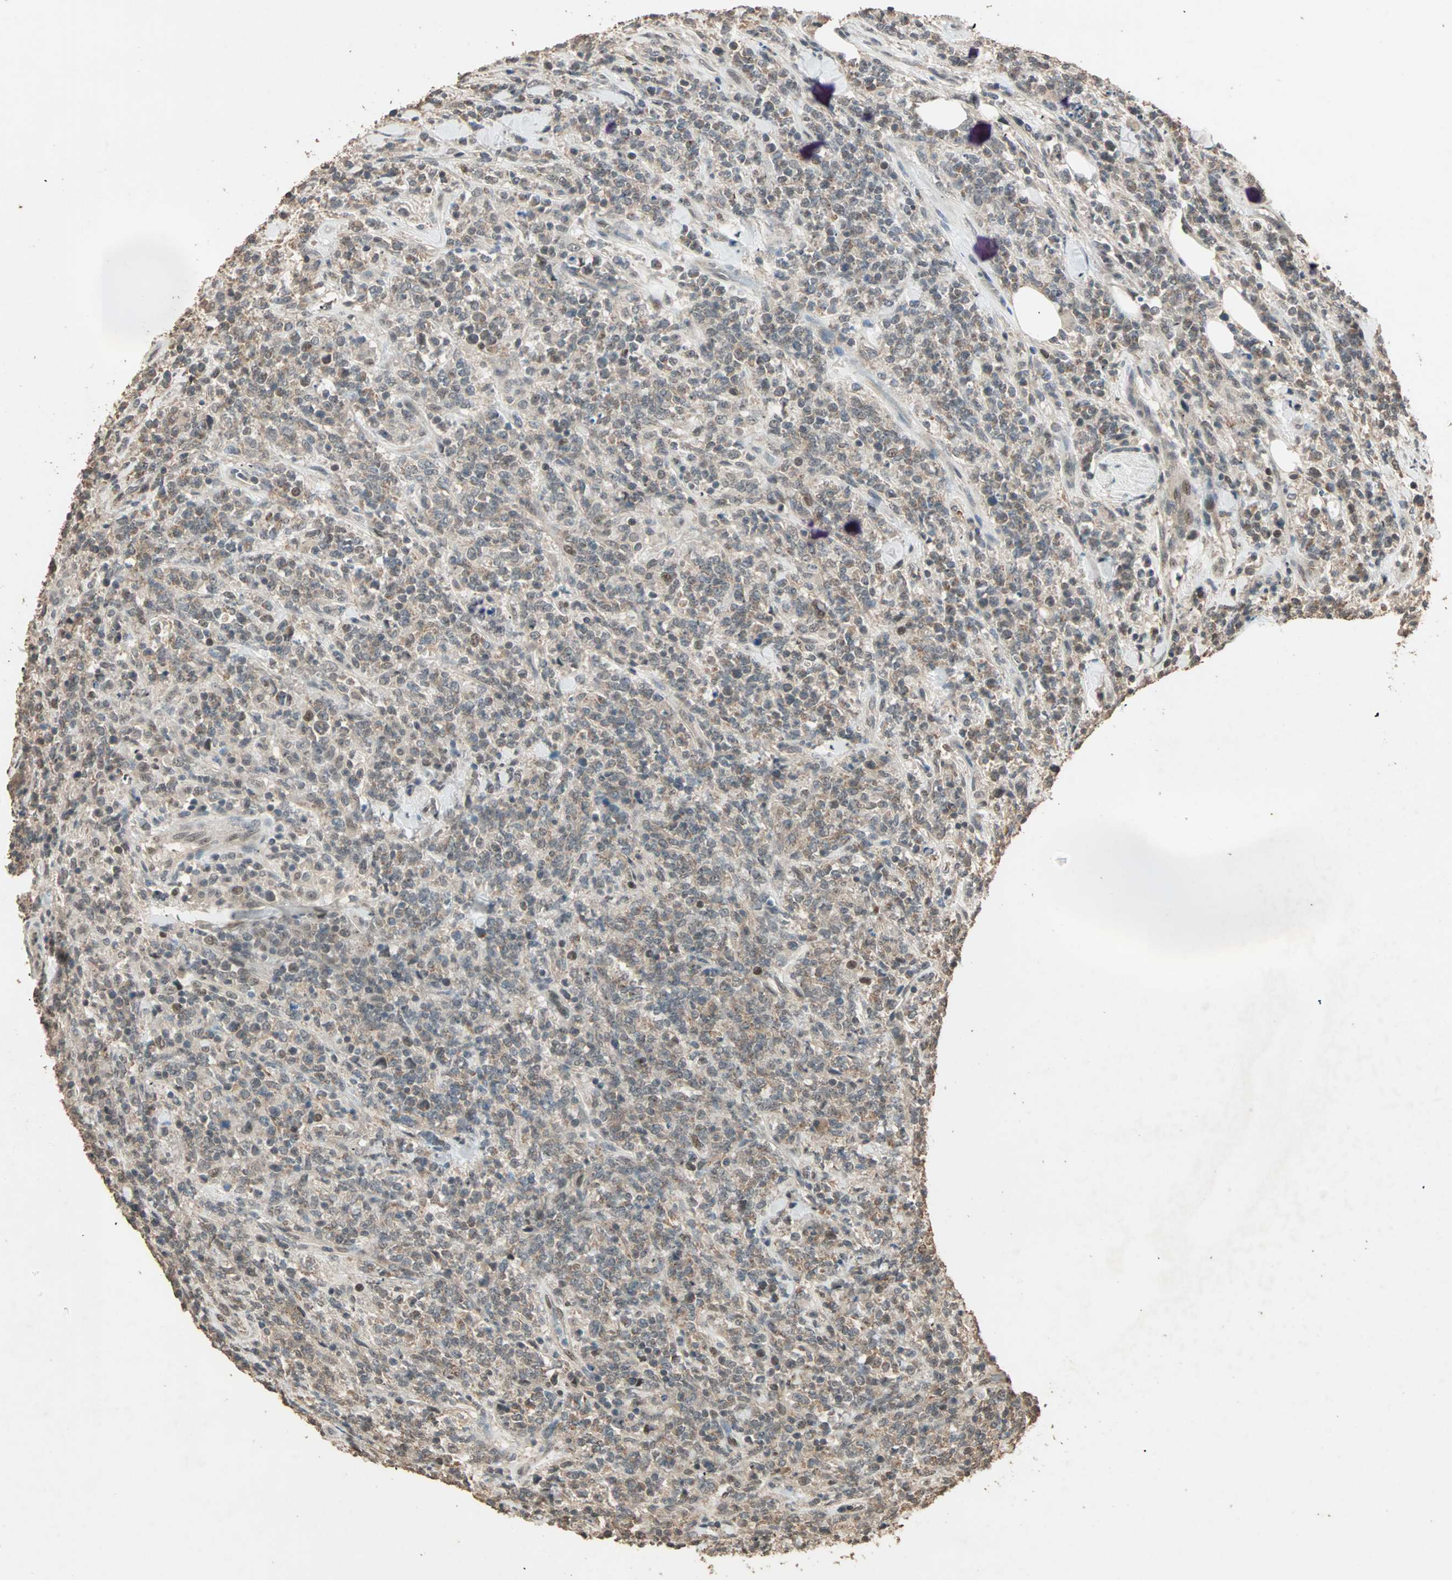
{"staining": {"intensity": "weak", "quantity": "25%-75%", "location": "cytoplasmic/membranous,nuclear"}, "tissue": "lymphoma", "cell_type": "Tumor cells", "image_type": "cancer", "snomed": [{"axis": "morphology", "description": "Malignant lymphoma, non-Hodgkin's type, High grade"}, {"axis": "topography", "description": "Soft tissue"}], "caption": "A histopathology image showing weak cytoplasmic/membranous and nuclear staining in approximately 25%-75% of tumor cells in lymphoma, as visualized by brown immunohistochemical staining.", "gene": "ZBTB33", "patient": {"sex": "male", "age": 18}}